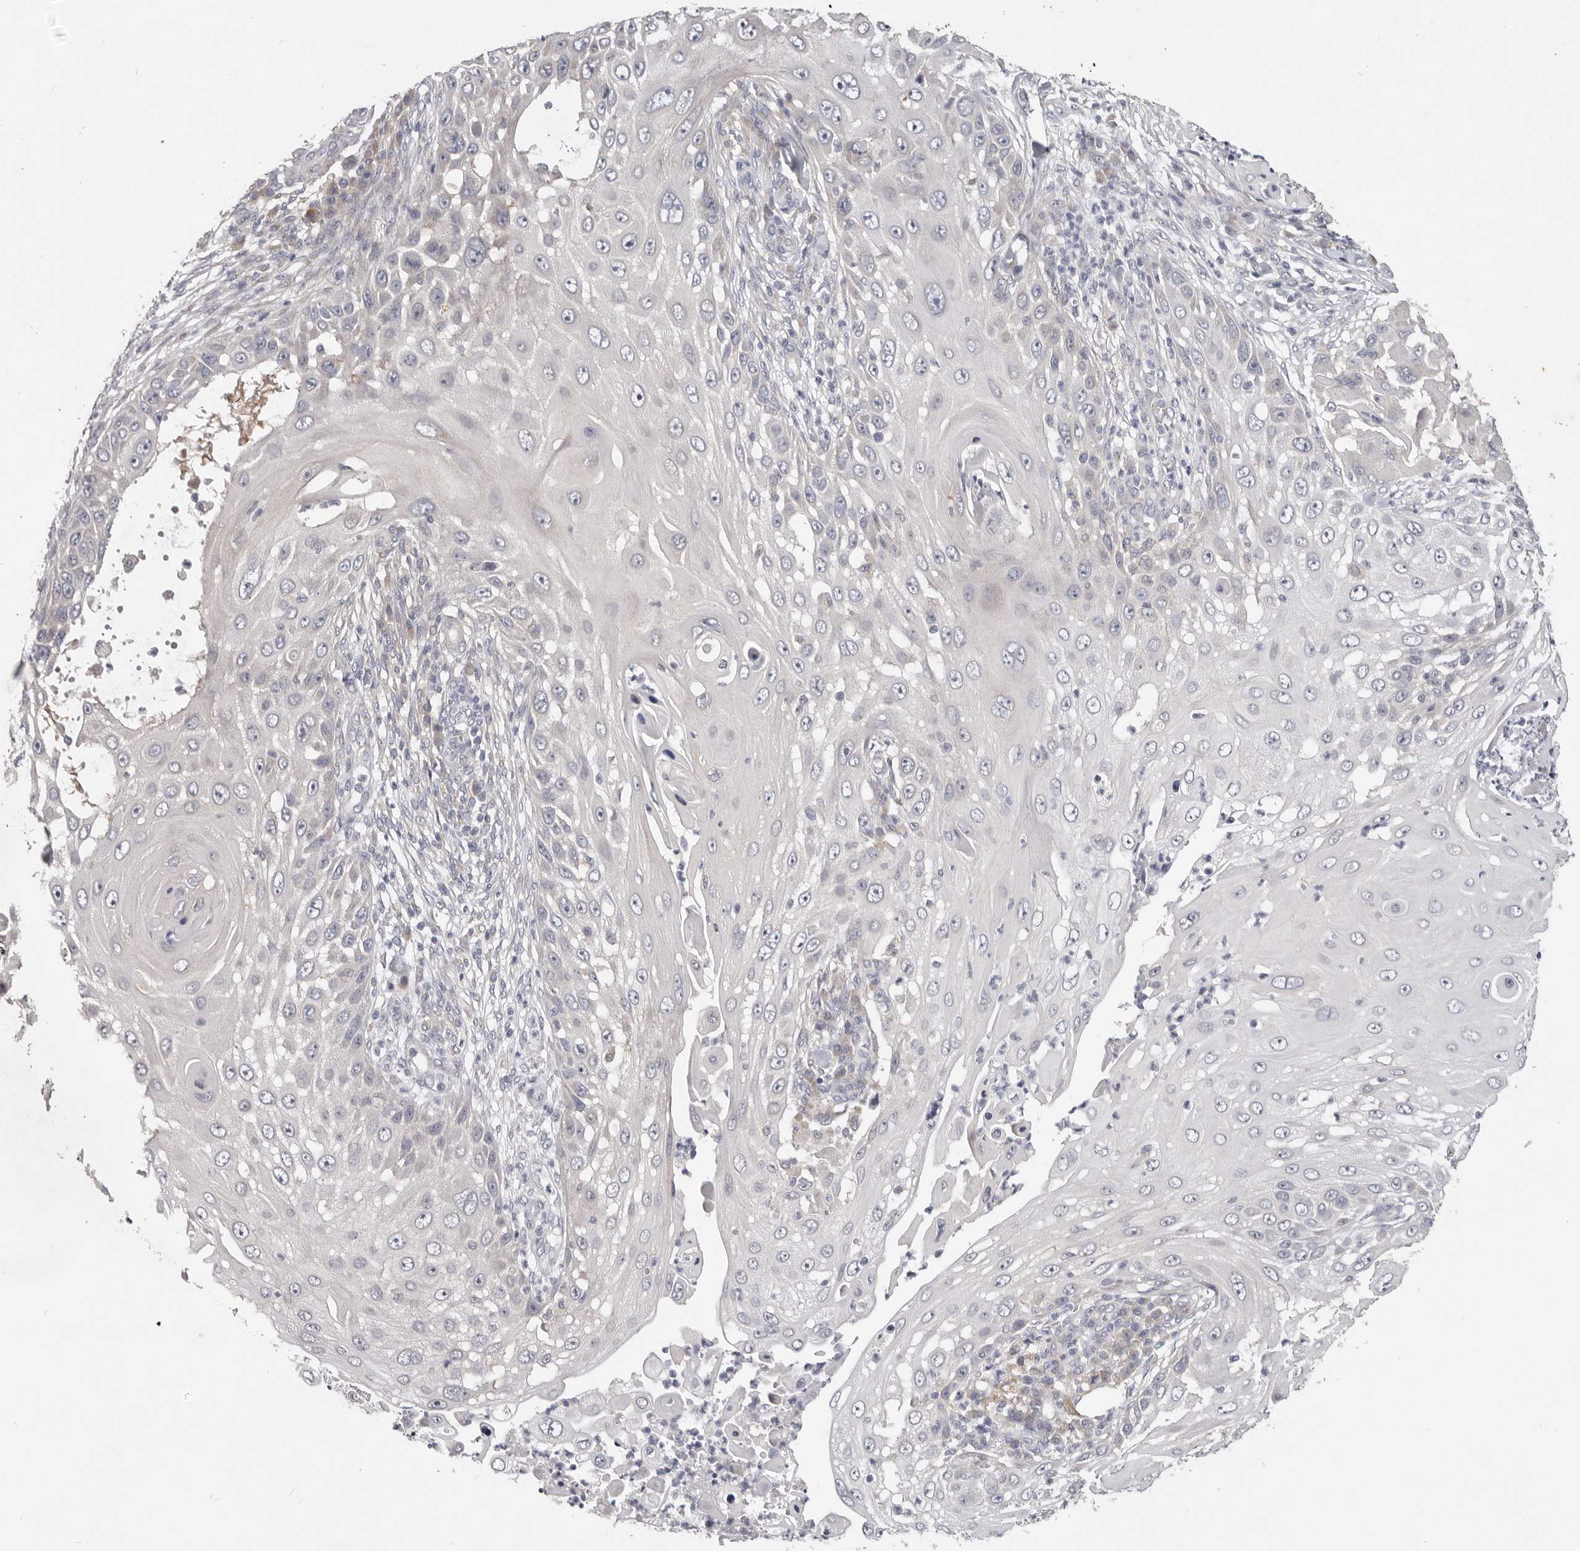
{"staining": {"intensity": "negative", "quantity": "none", "location": "none"}, "tissue": "skin cancer", "cell_type": "Tumor cells", "image_type": "cancer", "snomed": [{"axis": "morphology", "description": "Squamous cell carcinoma, NOS"}, {"axis": "topography", "description": "Skin"}], "caption": "This is an immunohistochemistry (IHC) photomicrograph of skin squamous cell carcinoma. There is no positivity in tumor cells.", "gene": "WDR77", "patient": {"sex": "female", "age": 44}}